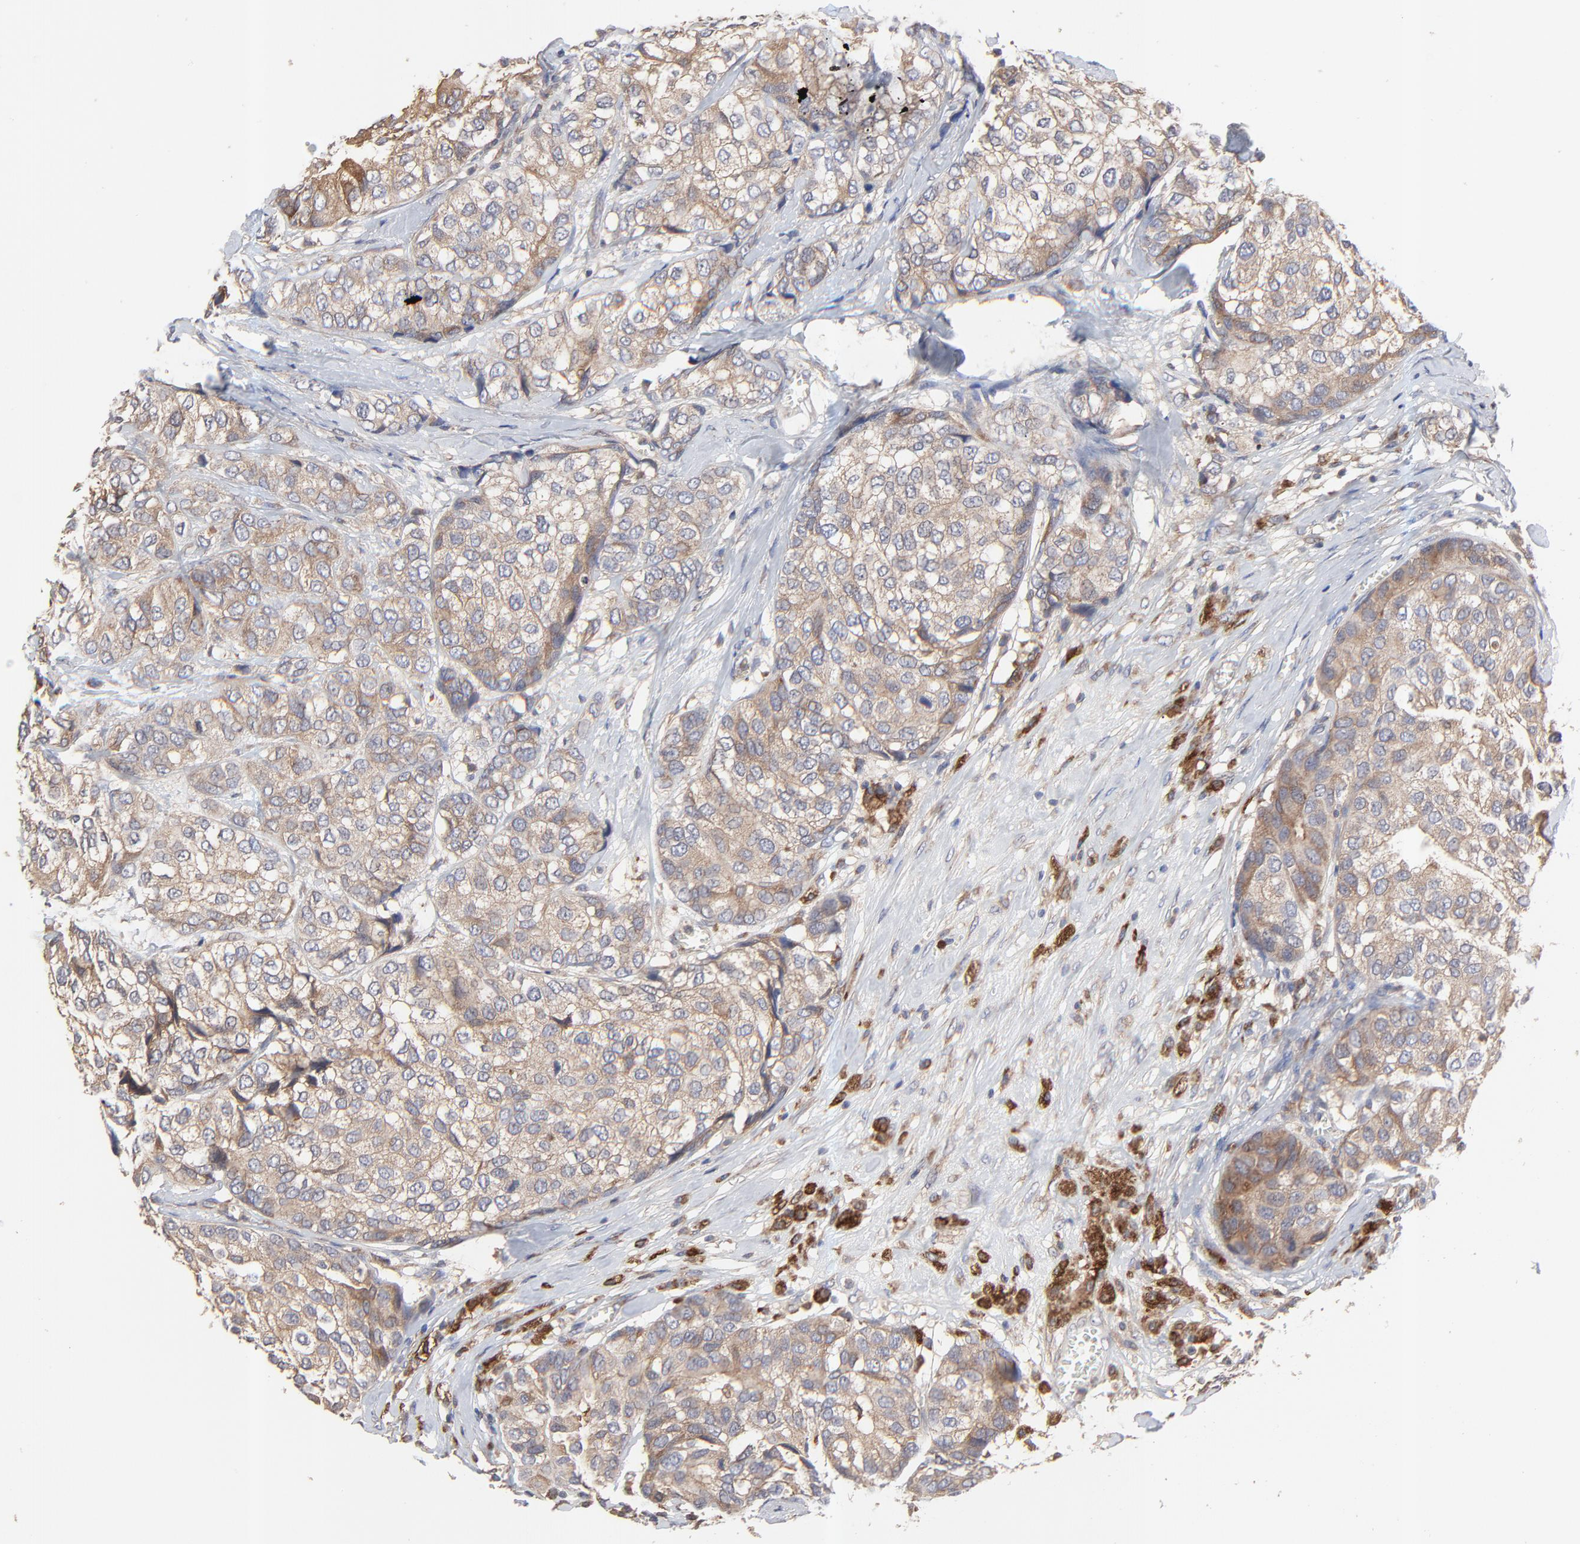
{"staining": {"intensity": "strong", "quantity": ">75%", "location": "cytoplasmic/membranous"}, "tissue": "breast cancer", "cell_type": "Tumor cells", "image_type": "cancer", "snomed": [{"axis": "morphology", "description": "Duct carcinoma"}, {"axis": "topography", "description": "Breast"}], "caption": "Immunohistochemistry (IHC) histopathology image of neoplastic tissue: human breast cancer (intraductal carcinoma) stained using immunohistochemistry shows high levels of strong protein expression localized specifically in the cytoplasmic/membranous of tumor cells, appearing as a cytoplasmic/membranous brown color.", "gene": "RAB9A", "patient": {"sex": "female", "age": 68}}